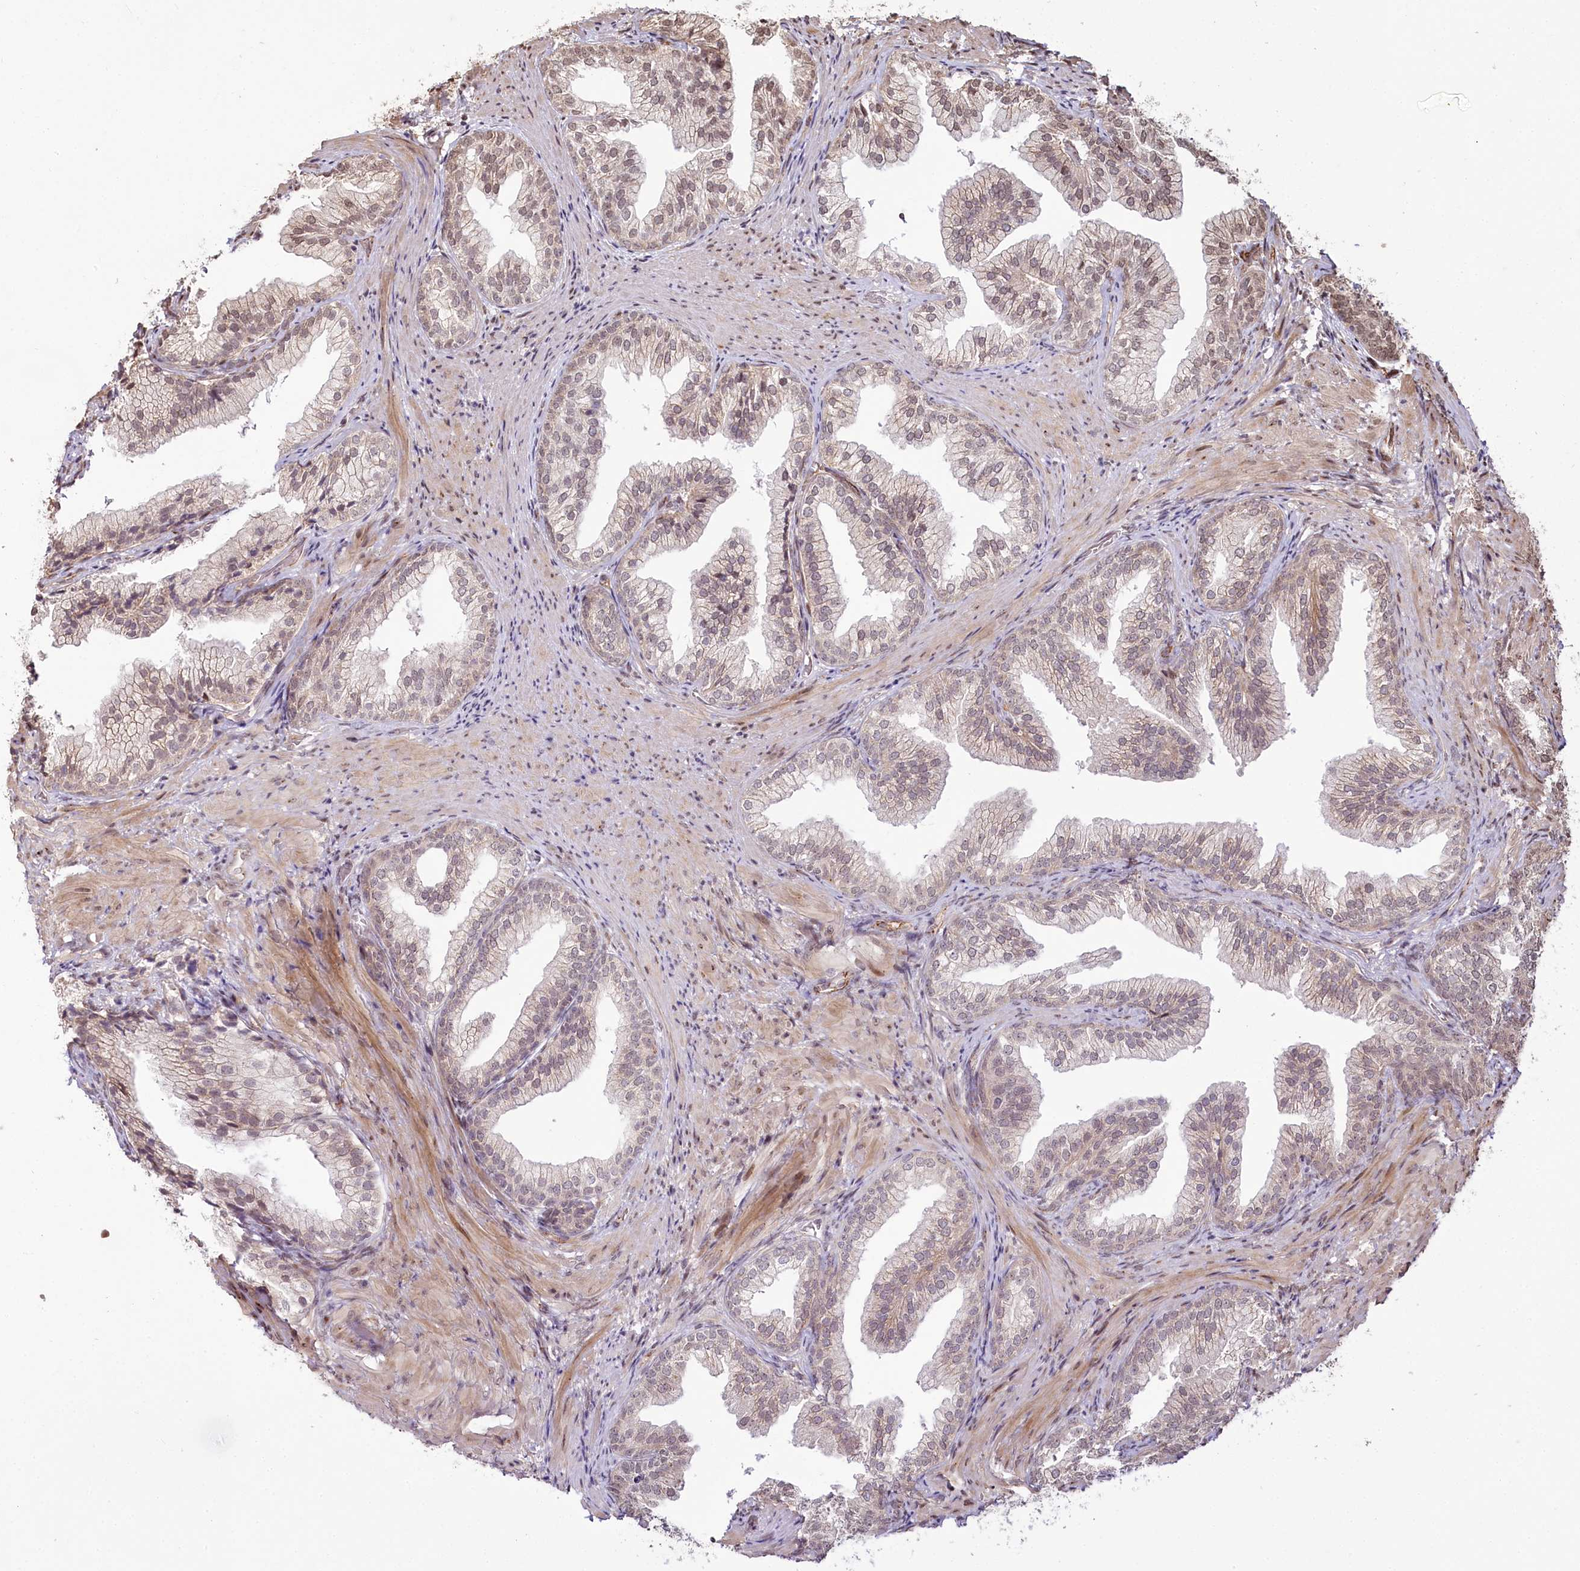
{"staining": {"intensity": "moderate", "quantity": "<25%", "location": "cytoplasmic/membranous,nuclear"}, "tissue": "prostate", "cell_type": "Glandular cells", "image_type": "normal", "snomed": [{"axis": "morphology", "description": "Normal tissue, NOS"}, {"axis": "topography", "description": "Prostate"}], "caption": "Immunohistochemistry (IHC) (DAB (3,3'-diaminobenzidine)) staining of unremarkable prostate shows moderate cytoplasmic/membranous,nuclear protein expression in about <25% of glandular cells.", "gene": "ALKBH8", "patient": {"sex": "male", "age": 76}}